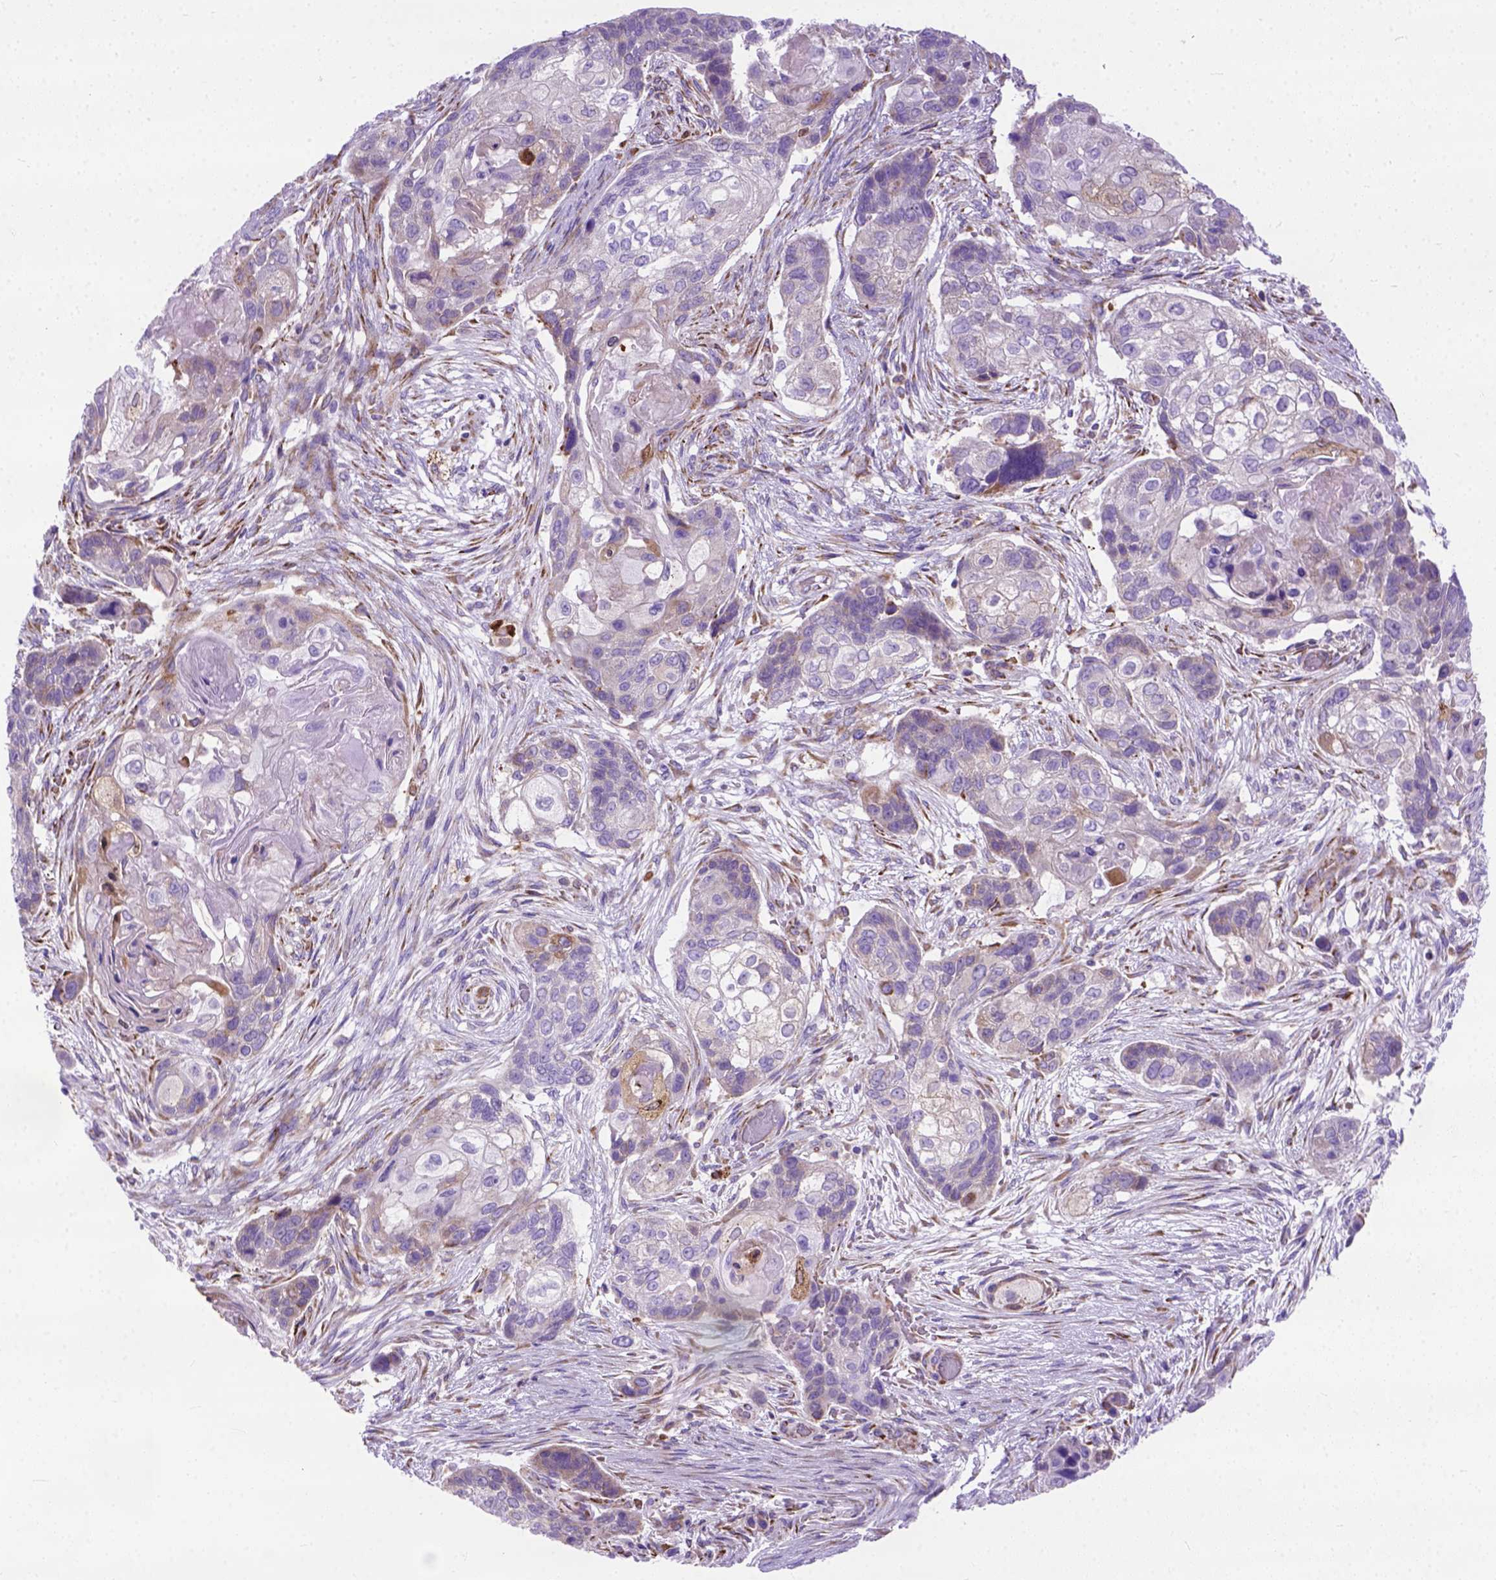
{"staining": {"intensity": "moderate", "quantity": "<25%", "location": "cytoplasmic/membranous"}, "tissue": "lung cancer", "cell_type": "Tumor cells", "image_type": "cancer", "snomed": [{"axis": "morphology", "description": "Squamous cell carcinoma, NOS"}, {"axis": "topography", "description": "Lung"}], "caption": "The image reveals immunohistochemical staining of lung cancer. There is moderate cytoplasmic/membranous staining is identified in approximately <25% of tumor cells.", "gene": "PLK4", "patient": {"sex": "male", "age": 69}}